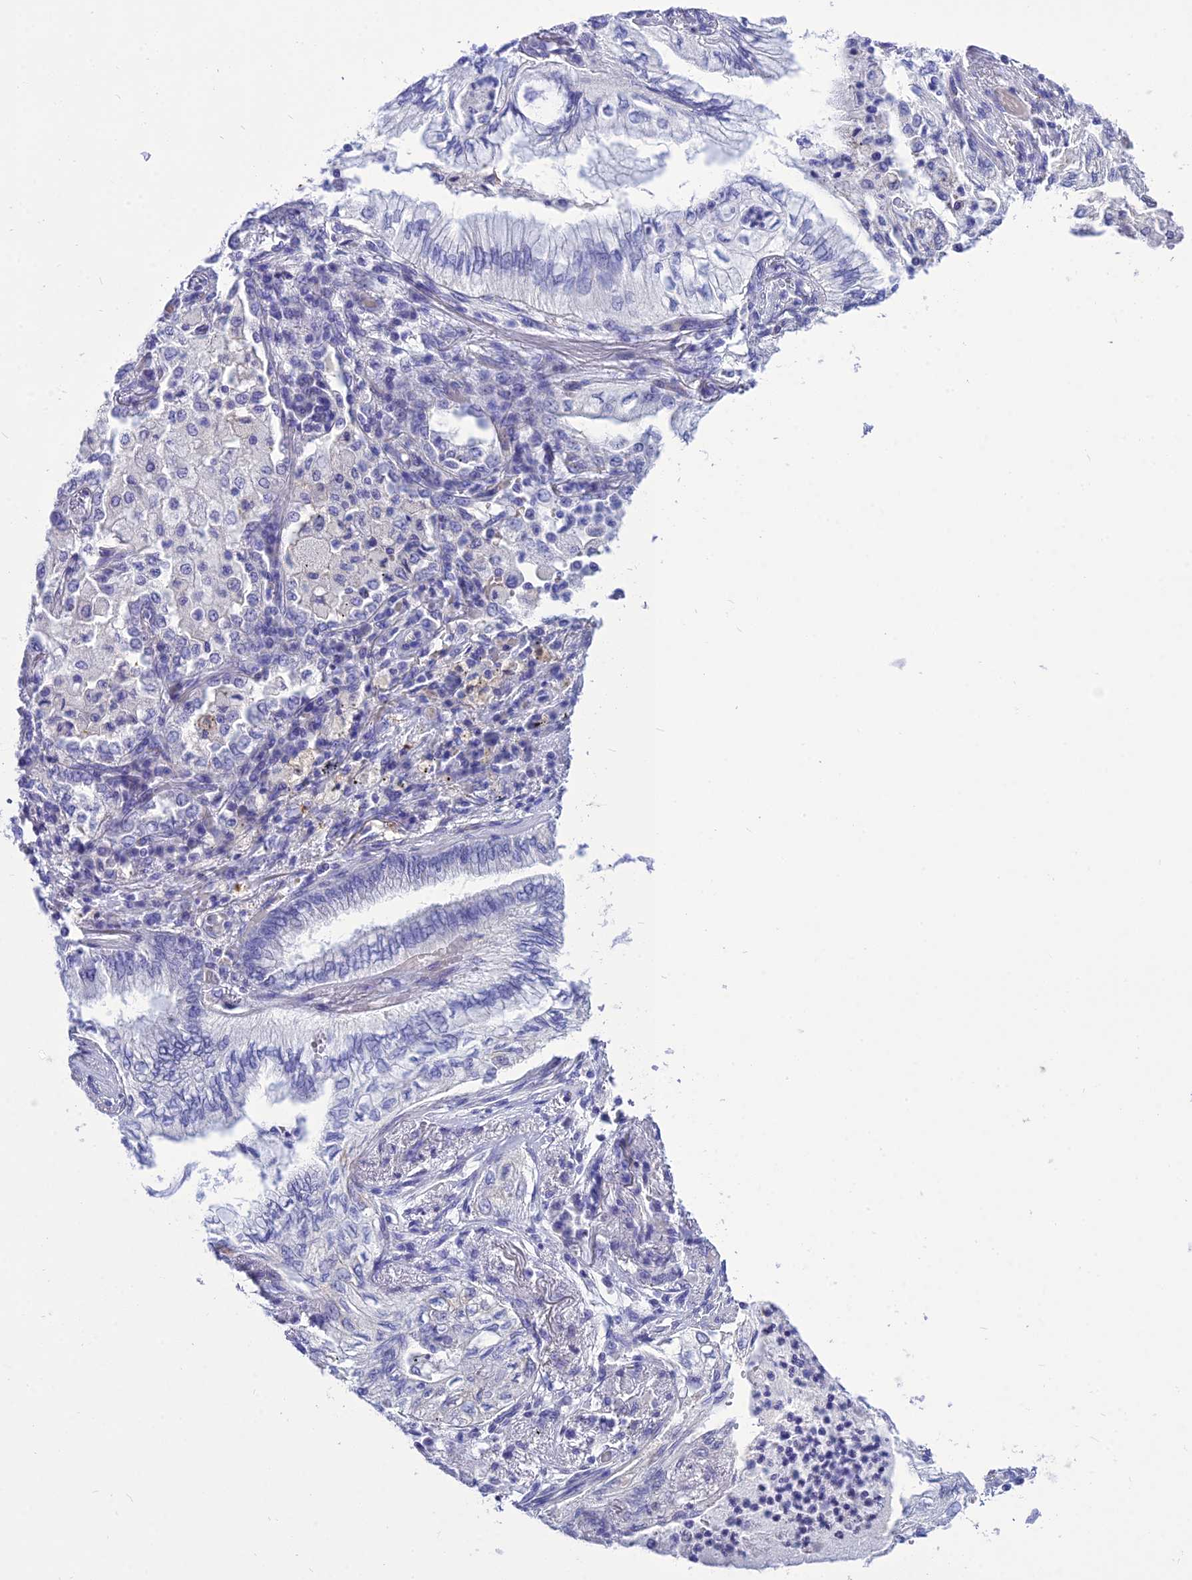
{"staining": {"intensity": "negative", "quantity": "none", "location": "none"}, "tissue": "lung cancer", "cell_type": "Tumor cells", "image_type": "cancer", "snomed": [{"axis": "morphology", "description": "Adenocarcinoma, NOS"}, {"axis": "topography", "description": "Lung"}], "caption": "Immunohistochemical staining of human lung cancer reveals no significant positivity in tumor cells.", "gene": "DEFB107A", "patient": {"sex": "female", "age": 70}}